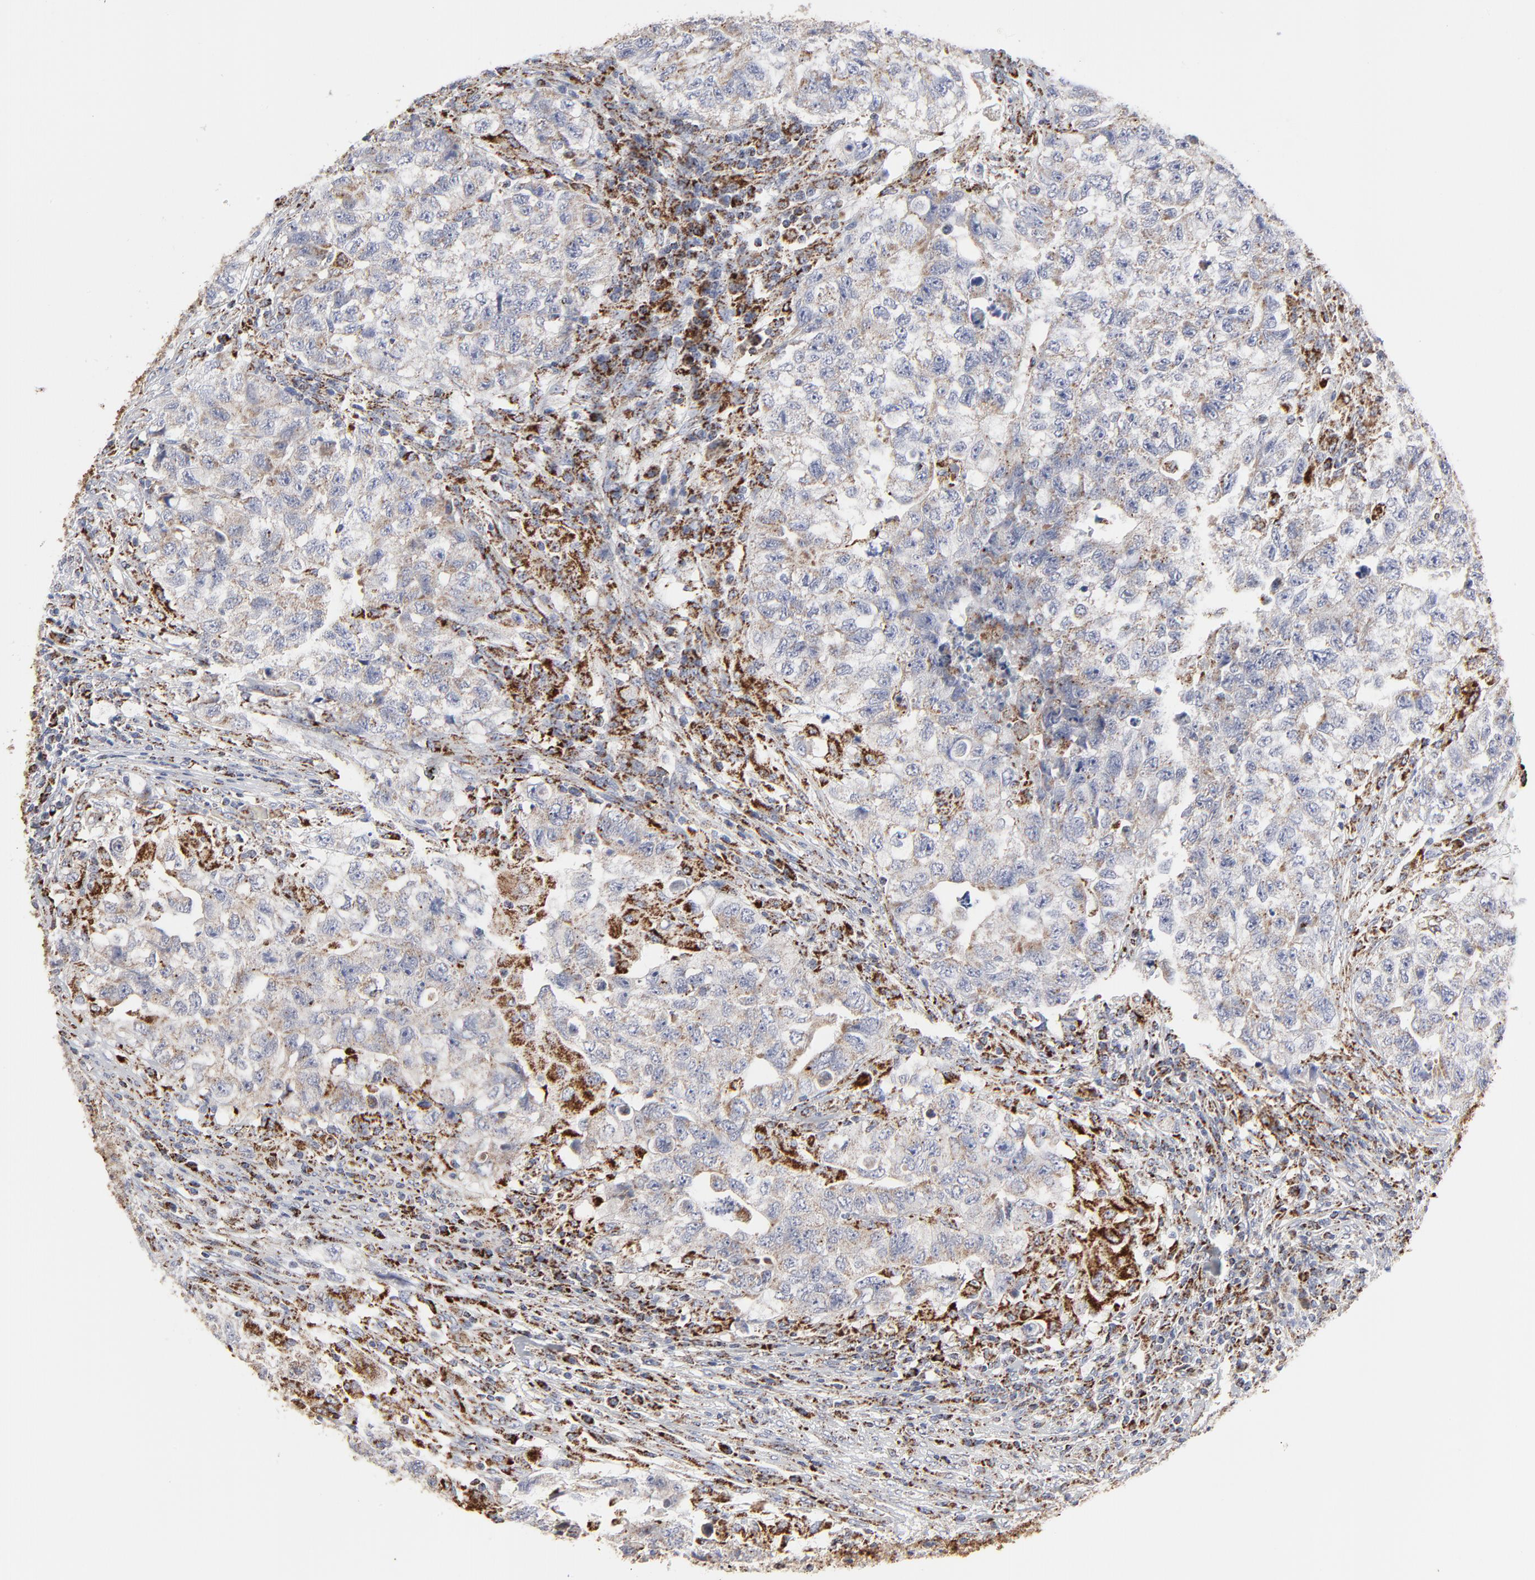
{"staining": {"intensity": "moderate", "quantity": ">75%", "location": "cytoplasmic/membranous"}, "tissue": "testis cancer", "cell_type": "Tumor cells", "image_type": "cancer", "snomed": [{"axis": "morphology", "description": "Carcinoma, Embryonal, NOS"}, {"axis": "topography", "description": "Testis"}], "caption": "IHC staining of embryonal carcinoma (testis), which demonstrates medium levels of moderate cytoplasmic/membranous expression in approximately >75% of tumor cells indicating moderate cytoplasmic/membranous protein staining. The staining was performed using DAB (brown) for protein detection and nuclei were counterstained in hematoxylin (blue).", "gene": "TXNRD2", "patient": {"sex": "male", "age": 21}}